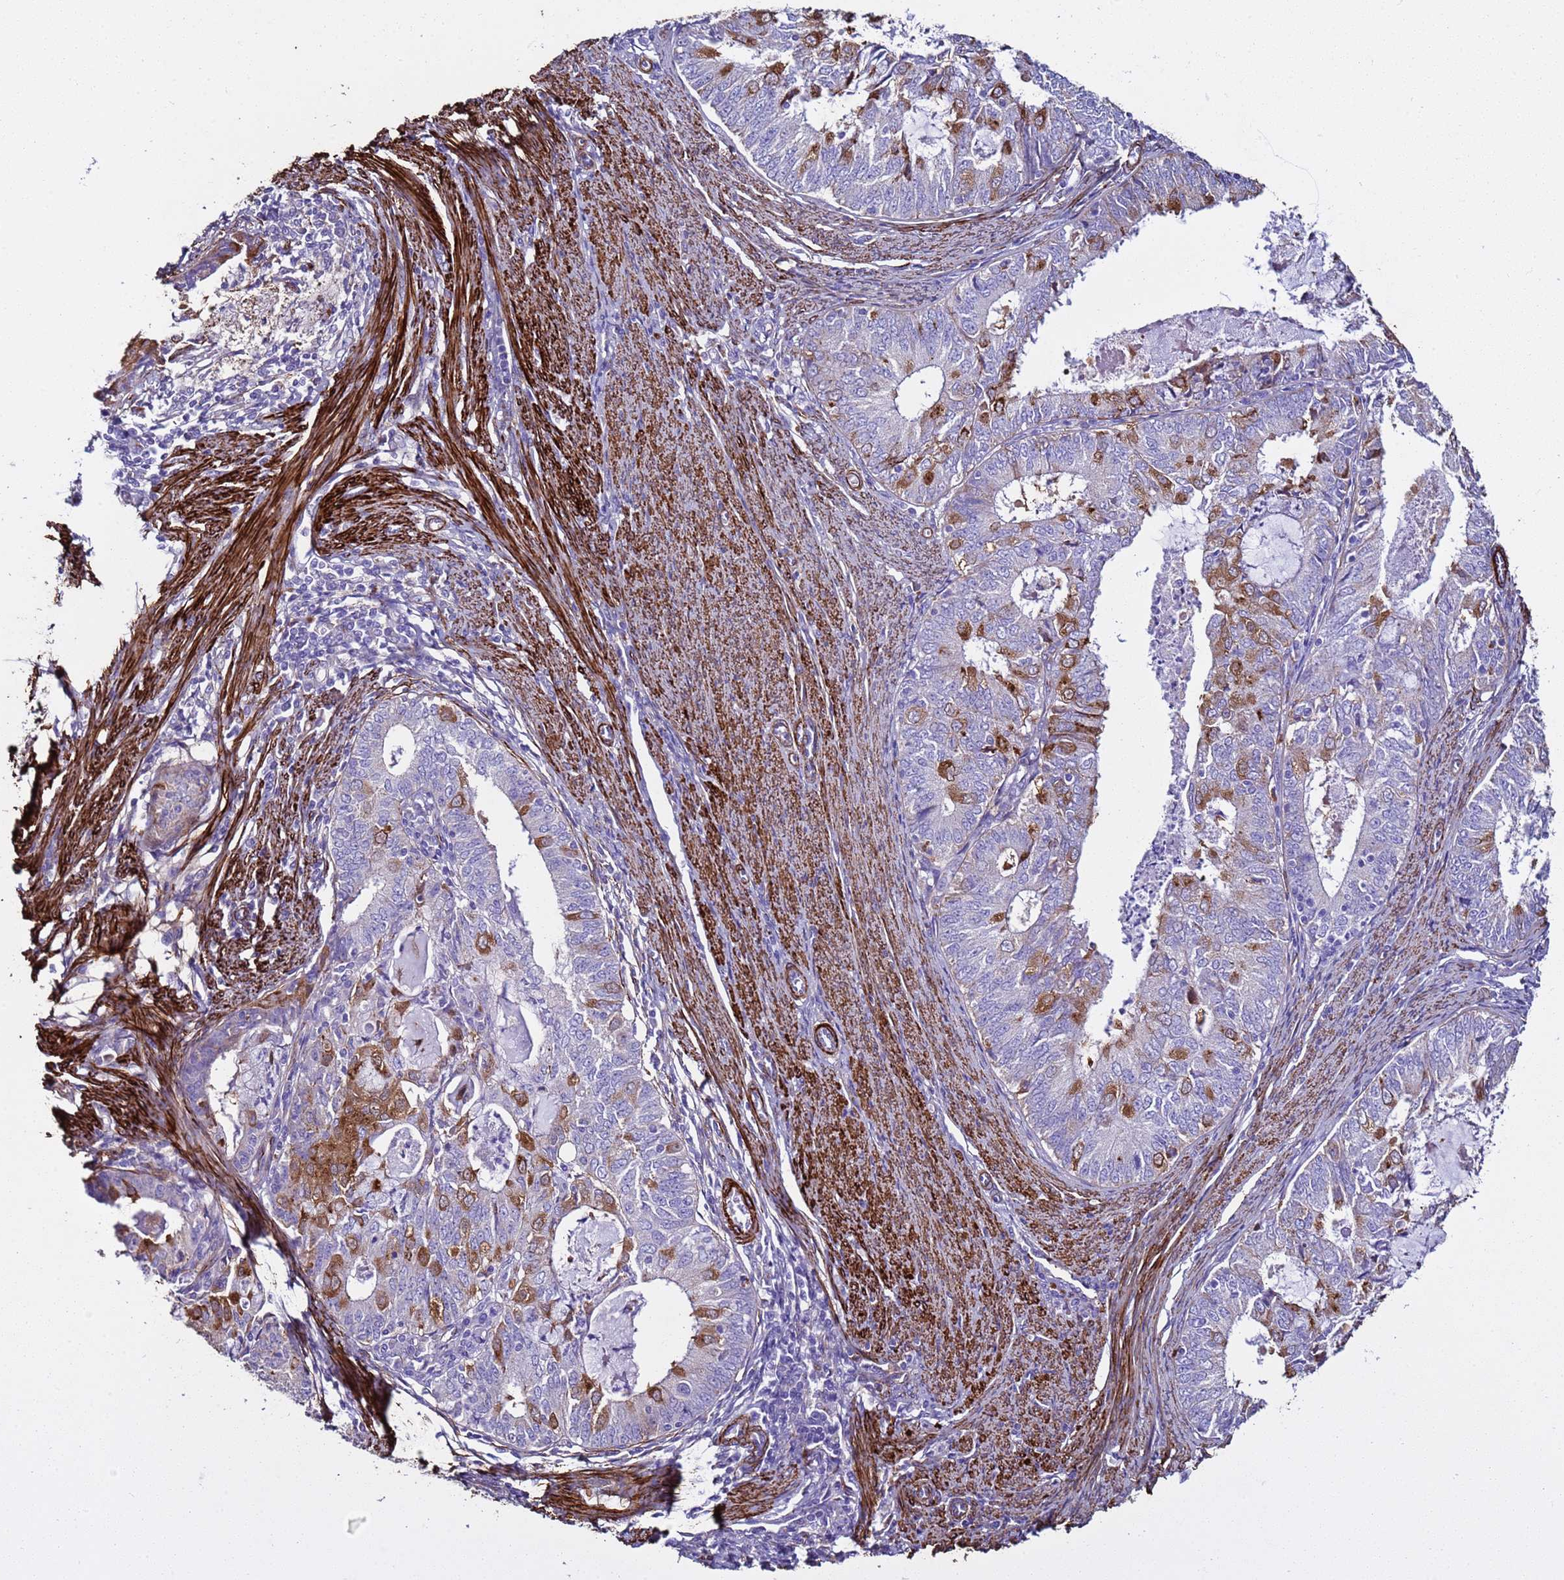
{"staining": {"intensity": "moderate", "quantity": "25%-75%", "location": "cytoplasmic/membranous"}, "tissue": "endometrial cancer", "cell_type": "Tumor cells", "image_type": "cancer", "snomed": [{"axis": "morphology", "description": "Adenocarcinoma, NOS"}, {"axis": "topography", "description": "Endometrium"}], "caption": "The micrograph exhibits staining of endometrial cancer (adenocarcinoma), revealing moderate cytoplasmic/membranous protein expression (brown color) within tumor cells.", "gene": "RABL2B", "patient": {"sex": "female", "age": 57}}